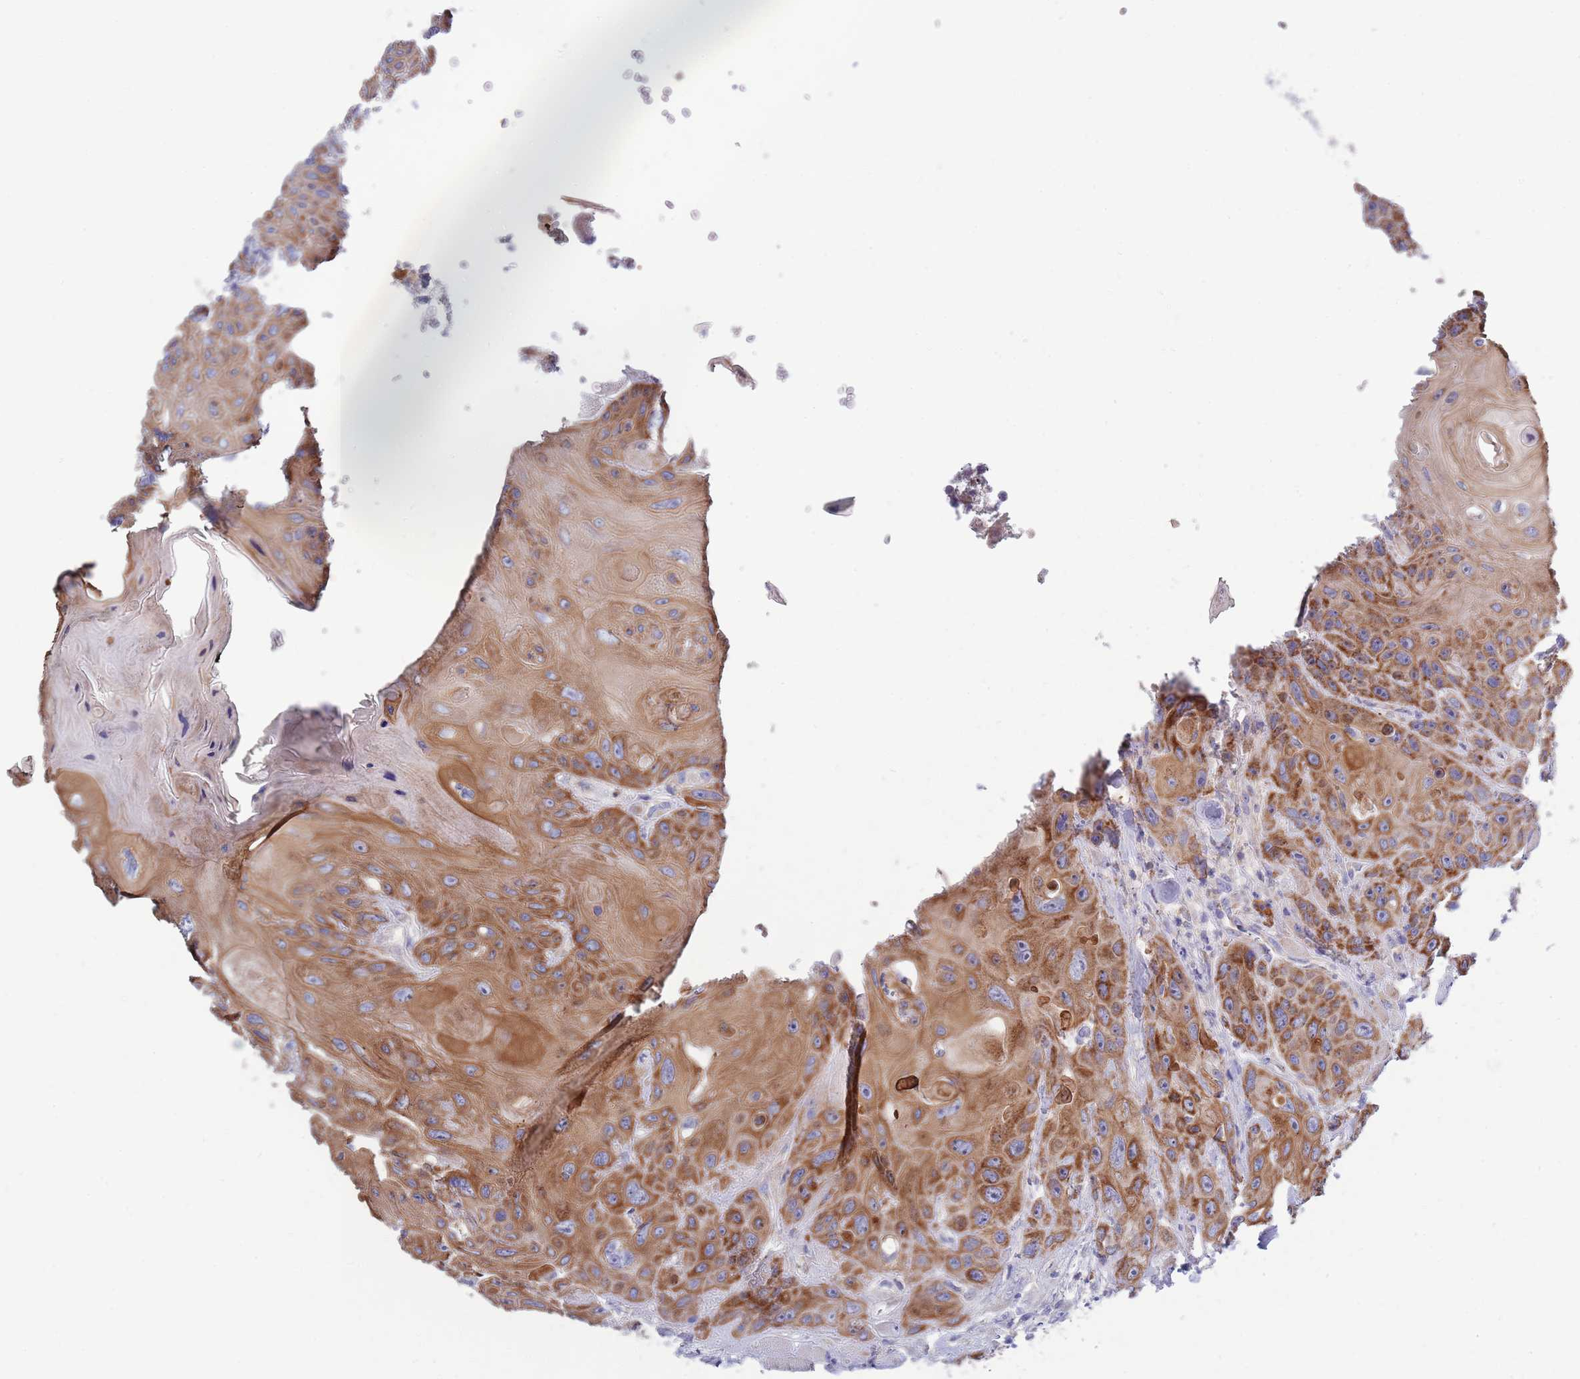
{"staining": {"intensity": "strong", "quantity": ">75%", "location": "cytoplasmic/membranous"}, "tissue": "head and neck cancer", "cell_type": "Tumor cells", "image_type": "cancer", "snomed": [{"axis": "morphology", "description": "Squamous cell carcinoma, NOS"}, {"axis": "topography", "description": "Head-Neck"}], "caption": "The histopathology image reveals staining of head and neck cancer (squamous cell carcinoma), revealing strong cytoplasmic/membranous protein staining (brown color) within tumor cells.", "gene": "EMC8", "patient": {"sex": "female", "age": 59}}